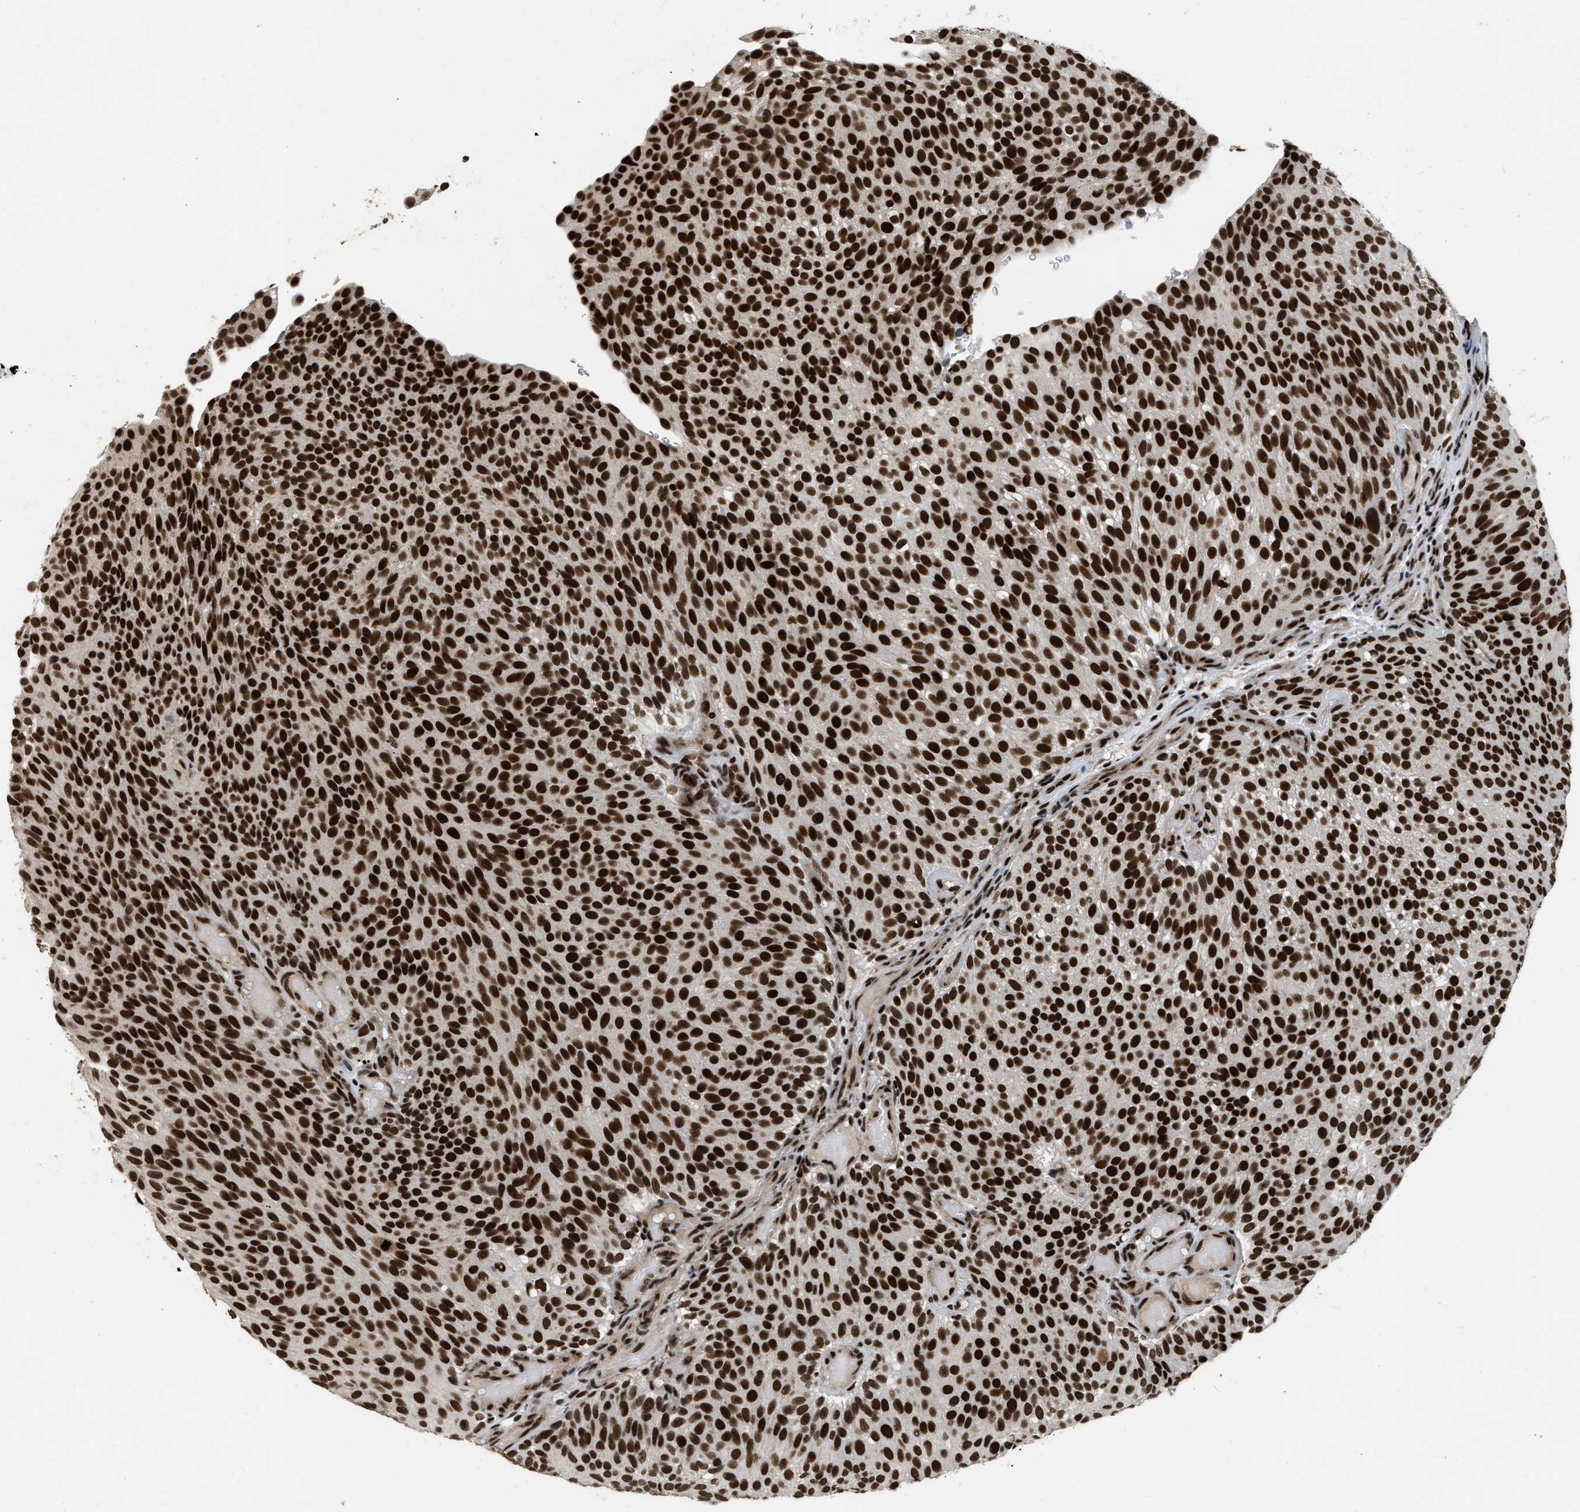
{"staining": {"intensity": "strong", "quantity": ">75%", "location": "nuclear"}, "tissue": "urothelial cancer", "cell_type": "Tumor cells", "image_type": "cancer", "snomed": [{"axis": "morphology", "description": "Urothelial carcinoma, Low grade"}, {"axis": "topography", "description": "Urinary bladder"}], "caption": "A brown stain highlights strong nuclear positivity of a protein in human low-grade urothelial carcinoma tumor cells.", "gene": "SMARCB1", "patient": {"sex": "male", "age": 78}}